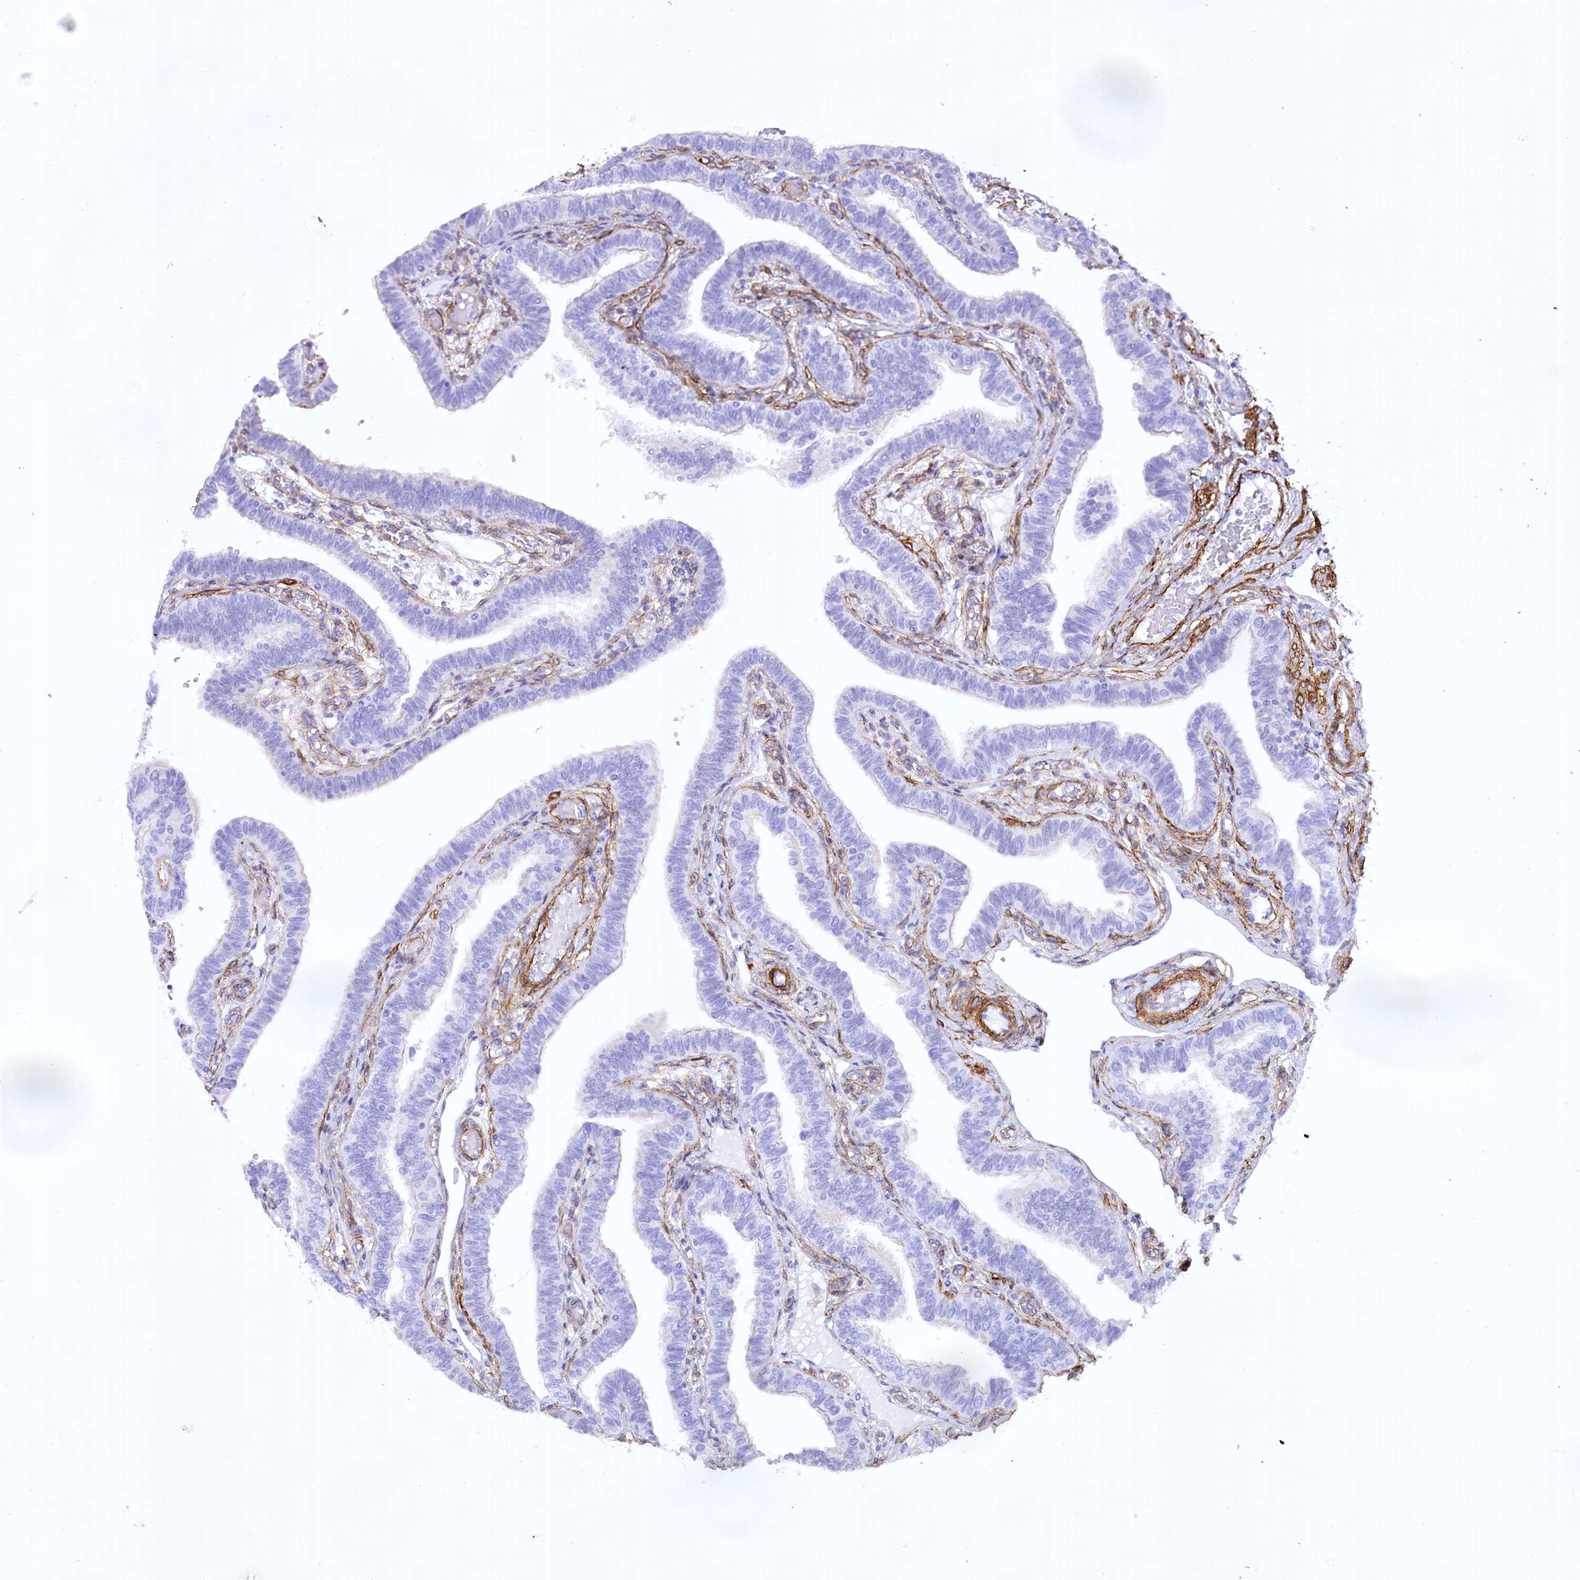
{"staining": {"intensity": "negative", "quantity": "none", "location": "none"}, "tissue": "fallopian tube", "cell_type": "Glandular cells", "image_type": "normal", "snomed": [{"axis": "morphology", "description": "Normal tissue, NOS"}, {"axis": "topography", "description": "Fallopian tube"}], "caption": "The photomicrograph reveals no significant staining in glandular cells of fallopian tube.", "gene": "SYNPO2", "patient": {"sex": "female", "age": 39}}